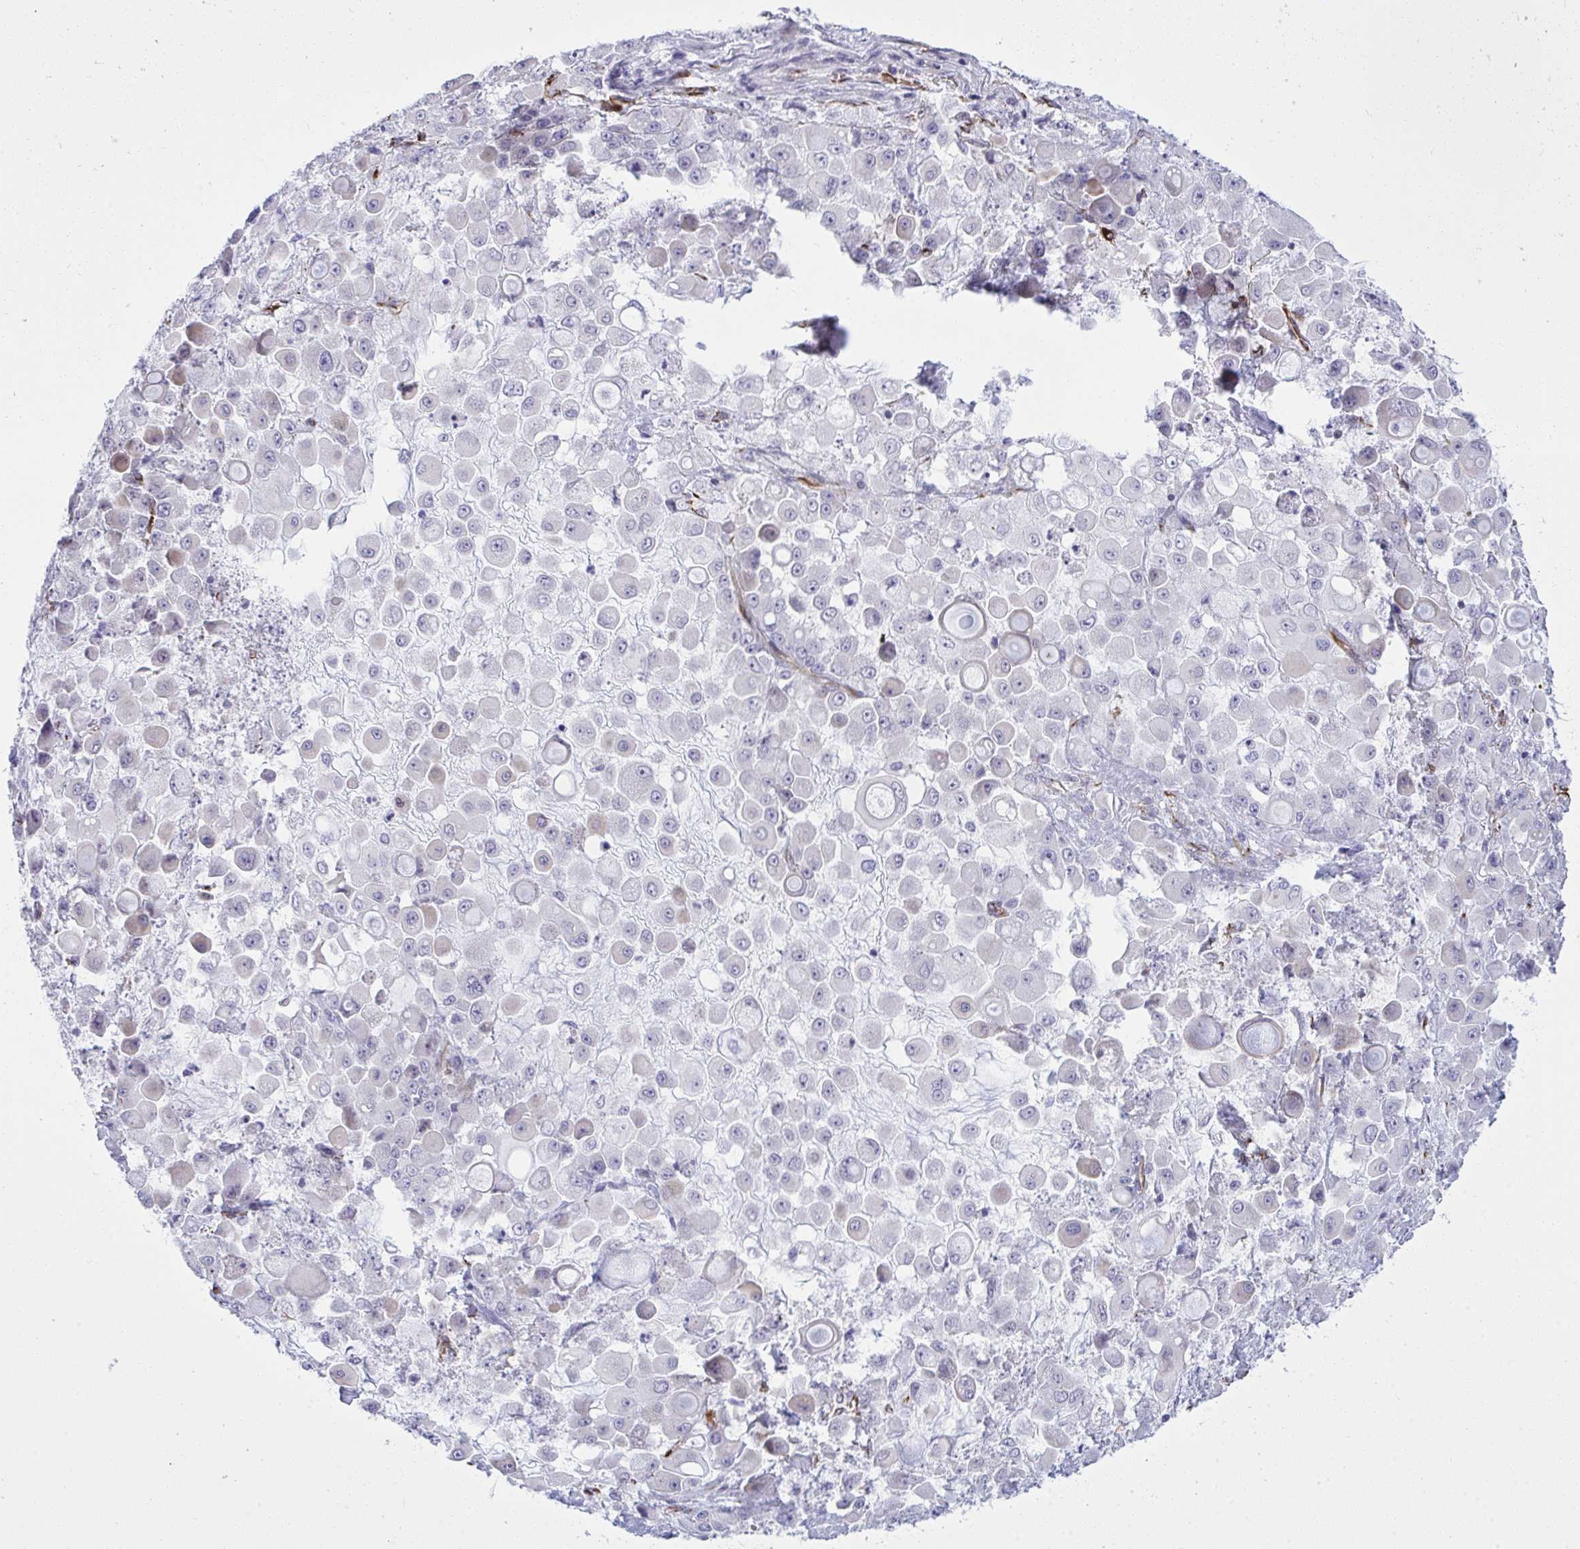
{"staining": {"intensity": "negative", "quantity": "none", "location": "none"}, "tissue": "stomach cancer", "cell_type": "Tumor cells", "image_type": "cancer", "snomed": [{"axis": "morphology", "description": "Adenocarcinoma, NOS"}, {"axis": "topography", "description": "Stomach"}], "caption": "This is an immunohistochemistry micrograph of human stomach cancer. There is no expression in tumor cells.", "gene": "SLC35B1", "patient": {"sex": "female", "age": 76}}